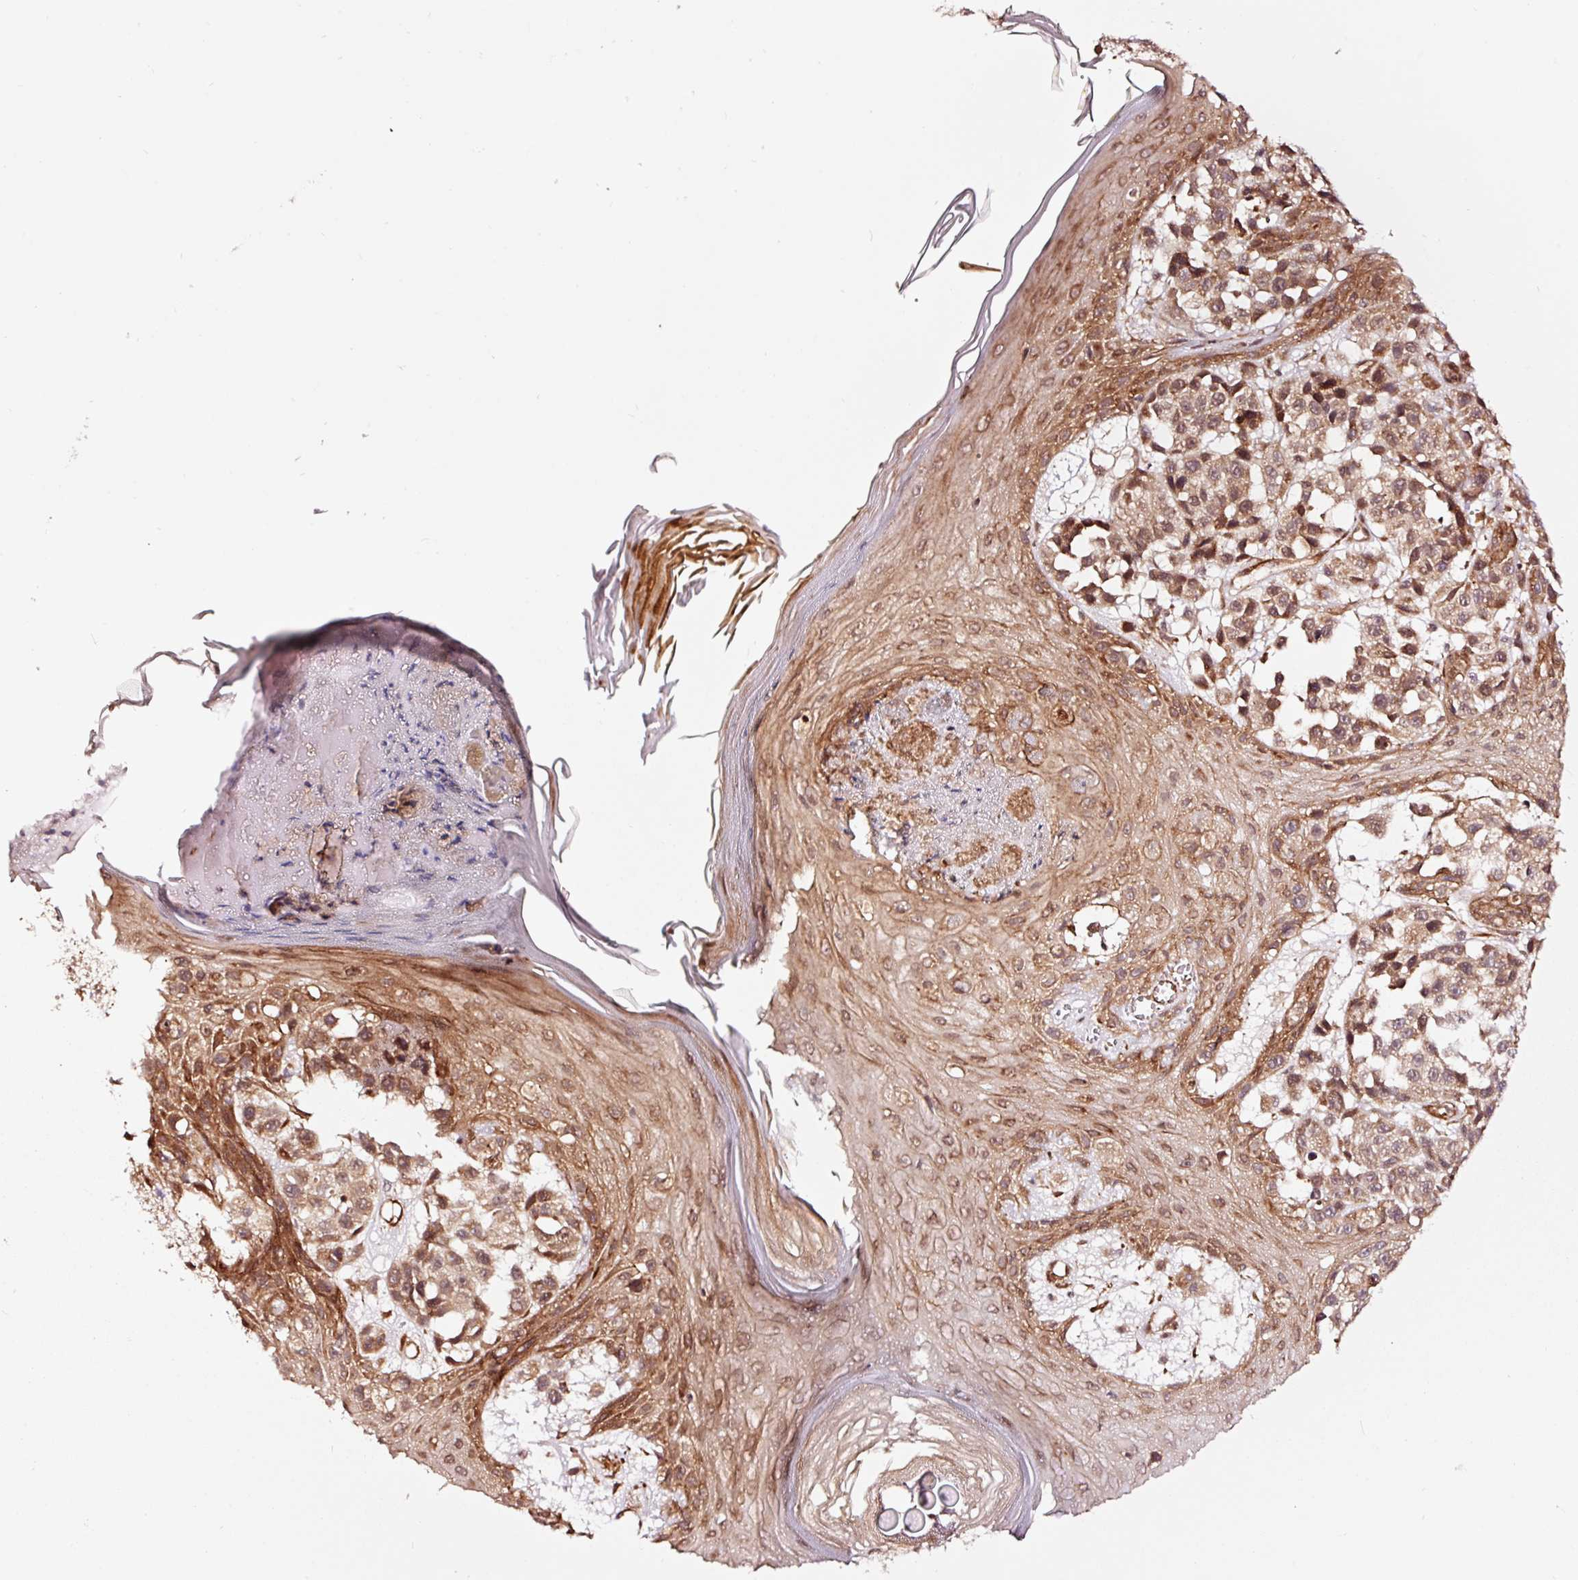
{"staining": {"intensity": "moderate", "quantity": ">75%", "location": "nuclear"}, "tissue": "melanoma", "cell_type": "Tumor cells", "image_type": "cancer", "snomed": [{"axis": "morphology", "description": "Malignant melanoma, NOS"}, {"axis": "topography", "description": "Skin"}], "caption": "The photomicrograph shows staining of melanoma, revealing moderate nuclear protein positivity (brown color) within tumor cells.", "gene": "TPM1", "patient": {"sex": "male", "age": 39}}